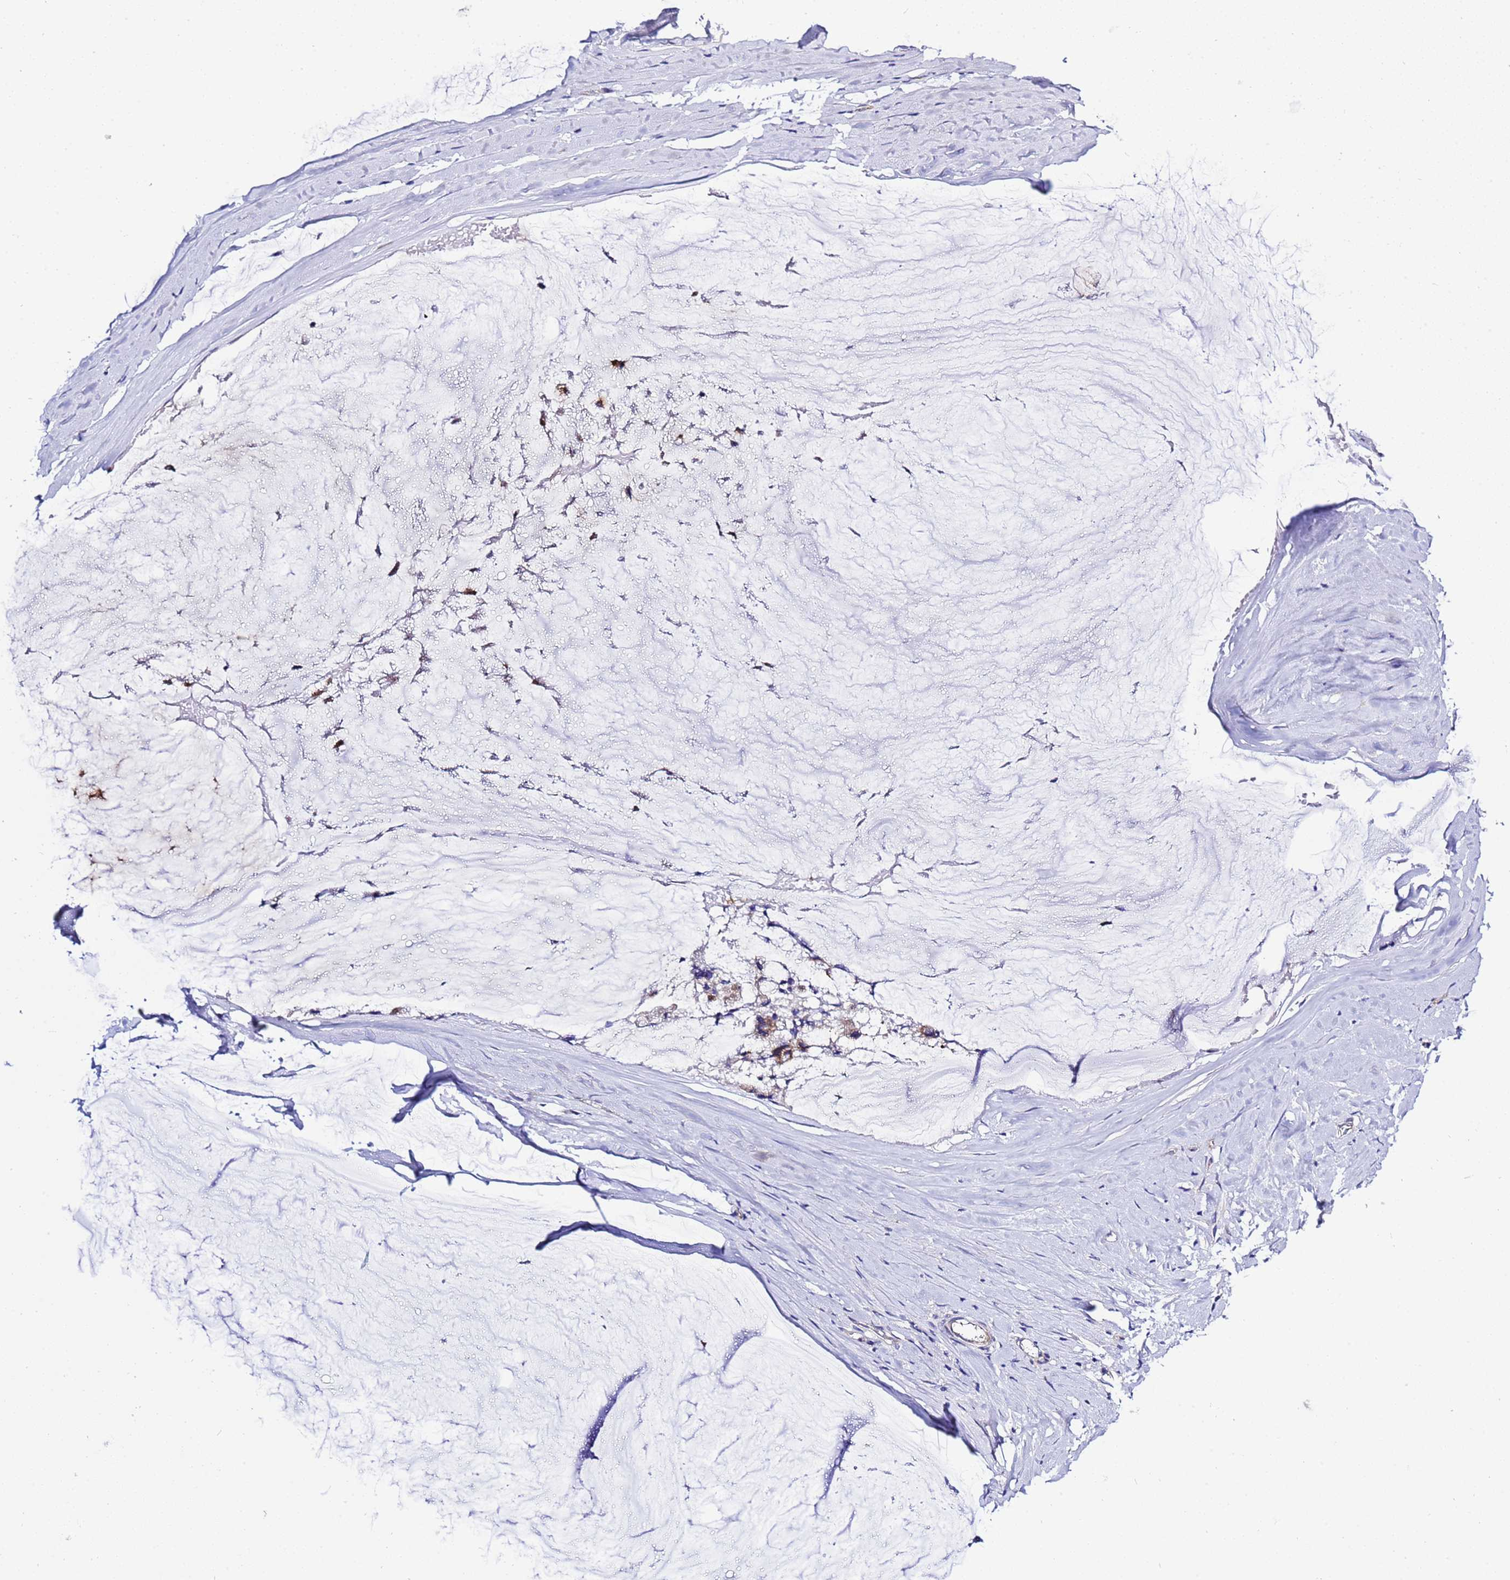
{"staining": {"intensity": "weak", "quantity": "25%-75%", "location": "cytoplasmic/membranous"}, "tissue": "ovarian cancer", "cell_type": "Tumor cells", "image_type": "cancer", "snomed": [{"axis": "morphology", "description": "Cystadenocarcinoma, mucinous, NOS"}, {"axis": "topography", "description": "Ovary"}], "caption": "Brown immunohistochemical staining in human ovarian mucinous cystadenocarcinoma reveals weak cytoplasmic/membranous positivity in about 25%-75% of tumor cells.", "gene": "KICS2", "patient": {"sex": "female", "age": 39}}